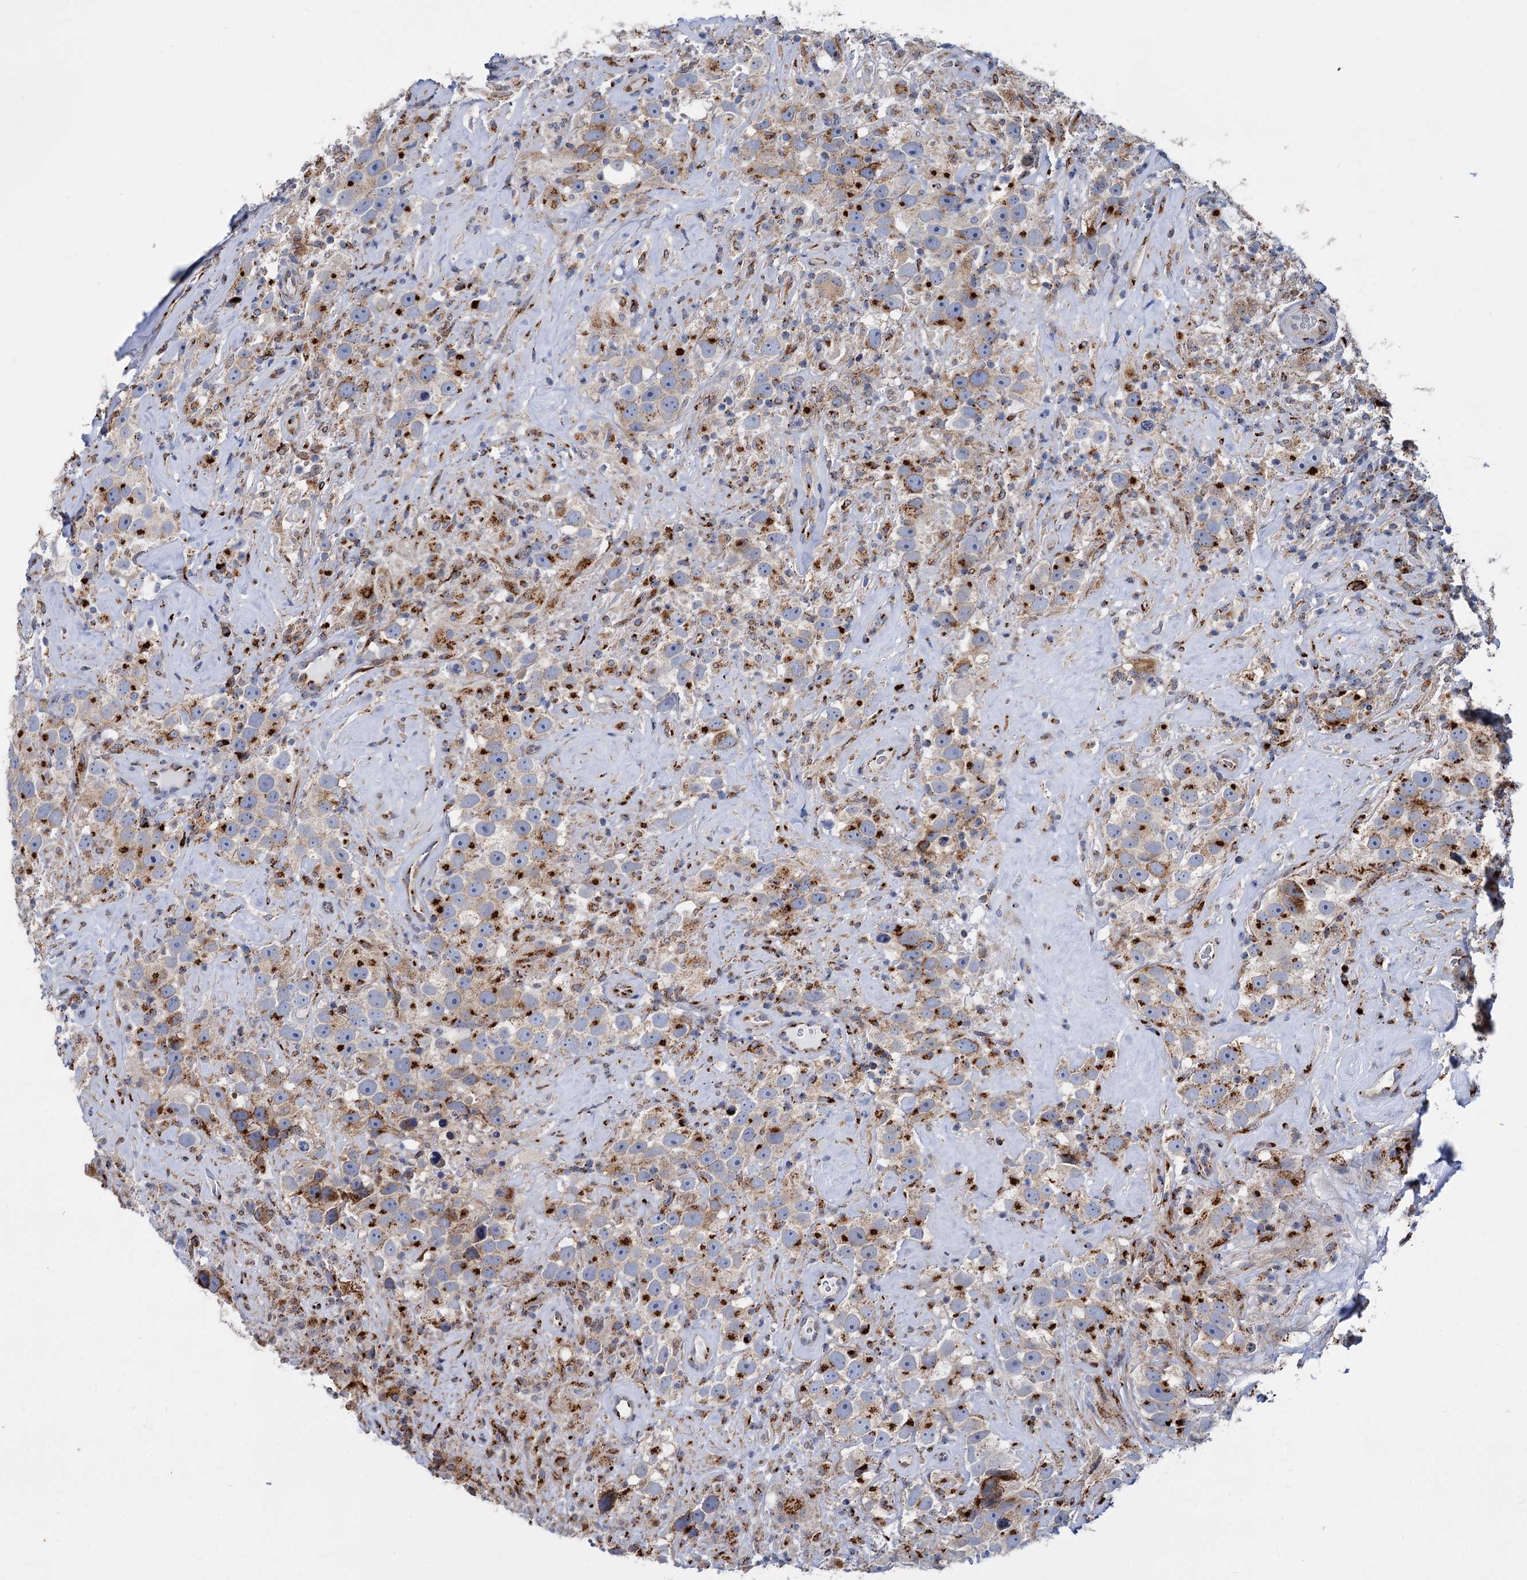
{"staining": {"intensity": "moderate", "quantity": ">75%", "location": "cytoplasmic/membranous"}, "tissue": "testis cancer", "cell_type": "Tumor cells", "image_type": "cancer", "snomed": [{"axis": "morphology", "description": "Seminoma, NOS"}, {"axis": "topography", "description": "Testis"}], "caption": "The micrograph reveals a brown stain indicating the presence of a protein in the cytoplasmic/membranous of tumor cells in testis cancer.", "gene": "SUPT20H", "patient": {"sex": "male", "age": 49}}